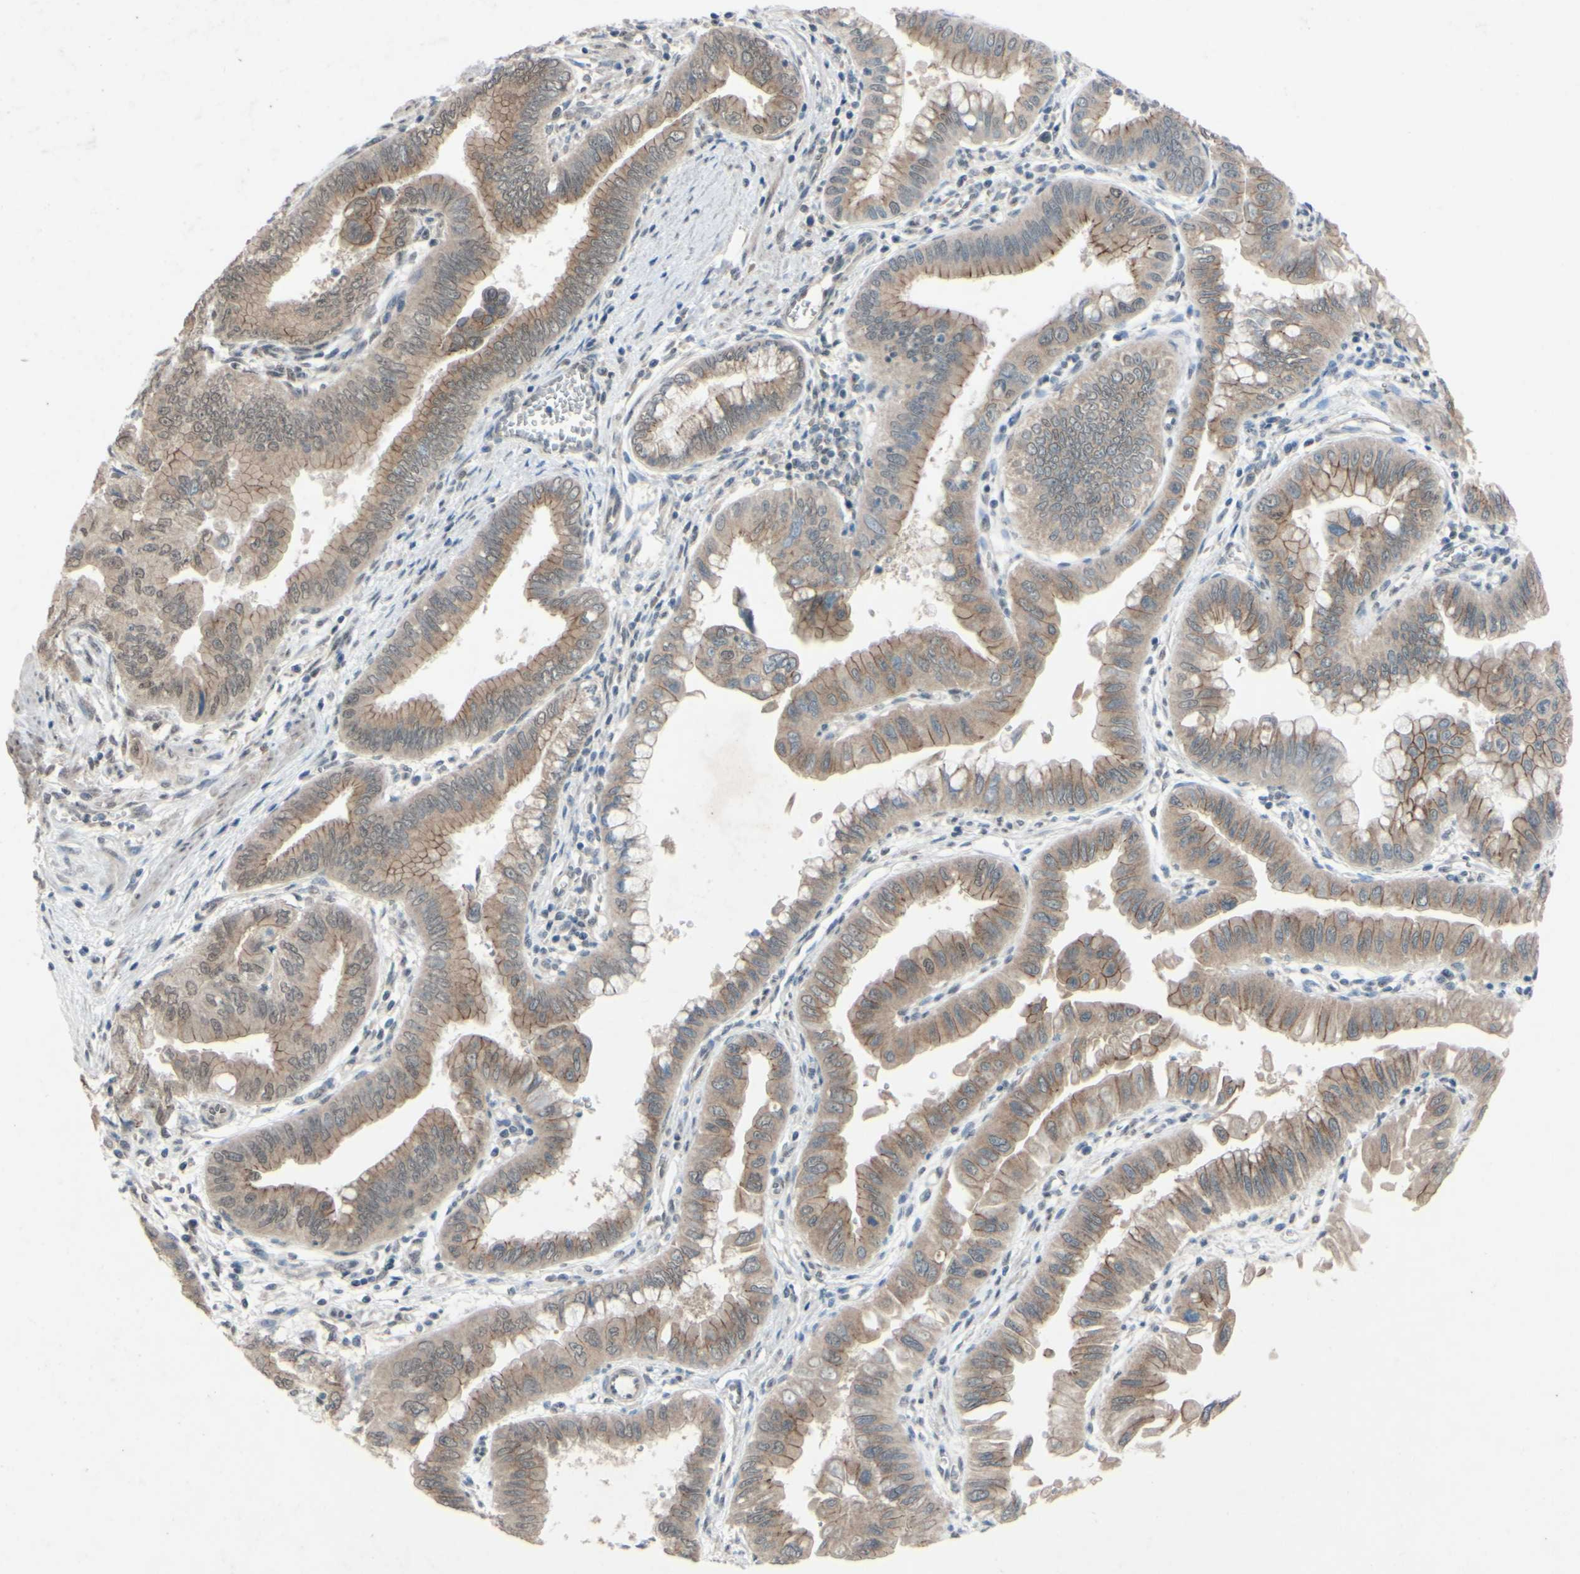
{"staining": {"intensity": "moderate", "quantity": ">75%", "location": "cytoplasmic/membranous"}, "tissue": "pancreatic cancer", "cell_type": "Tumor cells", "image_type": "cancer", "snomed": [{"axis": "morphology", "description": "Normal tissue, NOS"}, {"axis": "topography", "description": "Lymph node"}], "caption": "Immunohistochemical staining of human pancreatic cancer reveals medium levels of moderate cytoplasmic/membranous protein positivity in about >75% of tumor cells.", "gene": "CDCP1", "patient": {"sex": "male", "age": 50}}